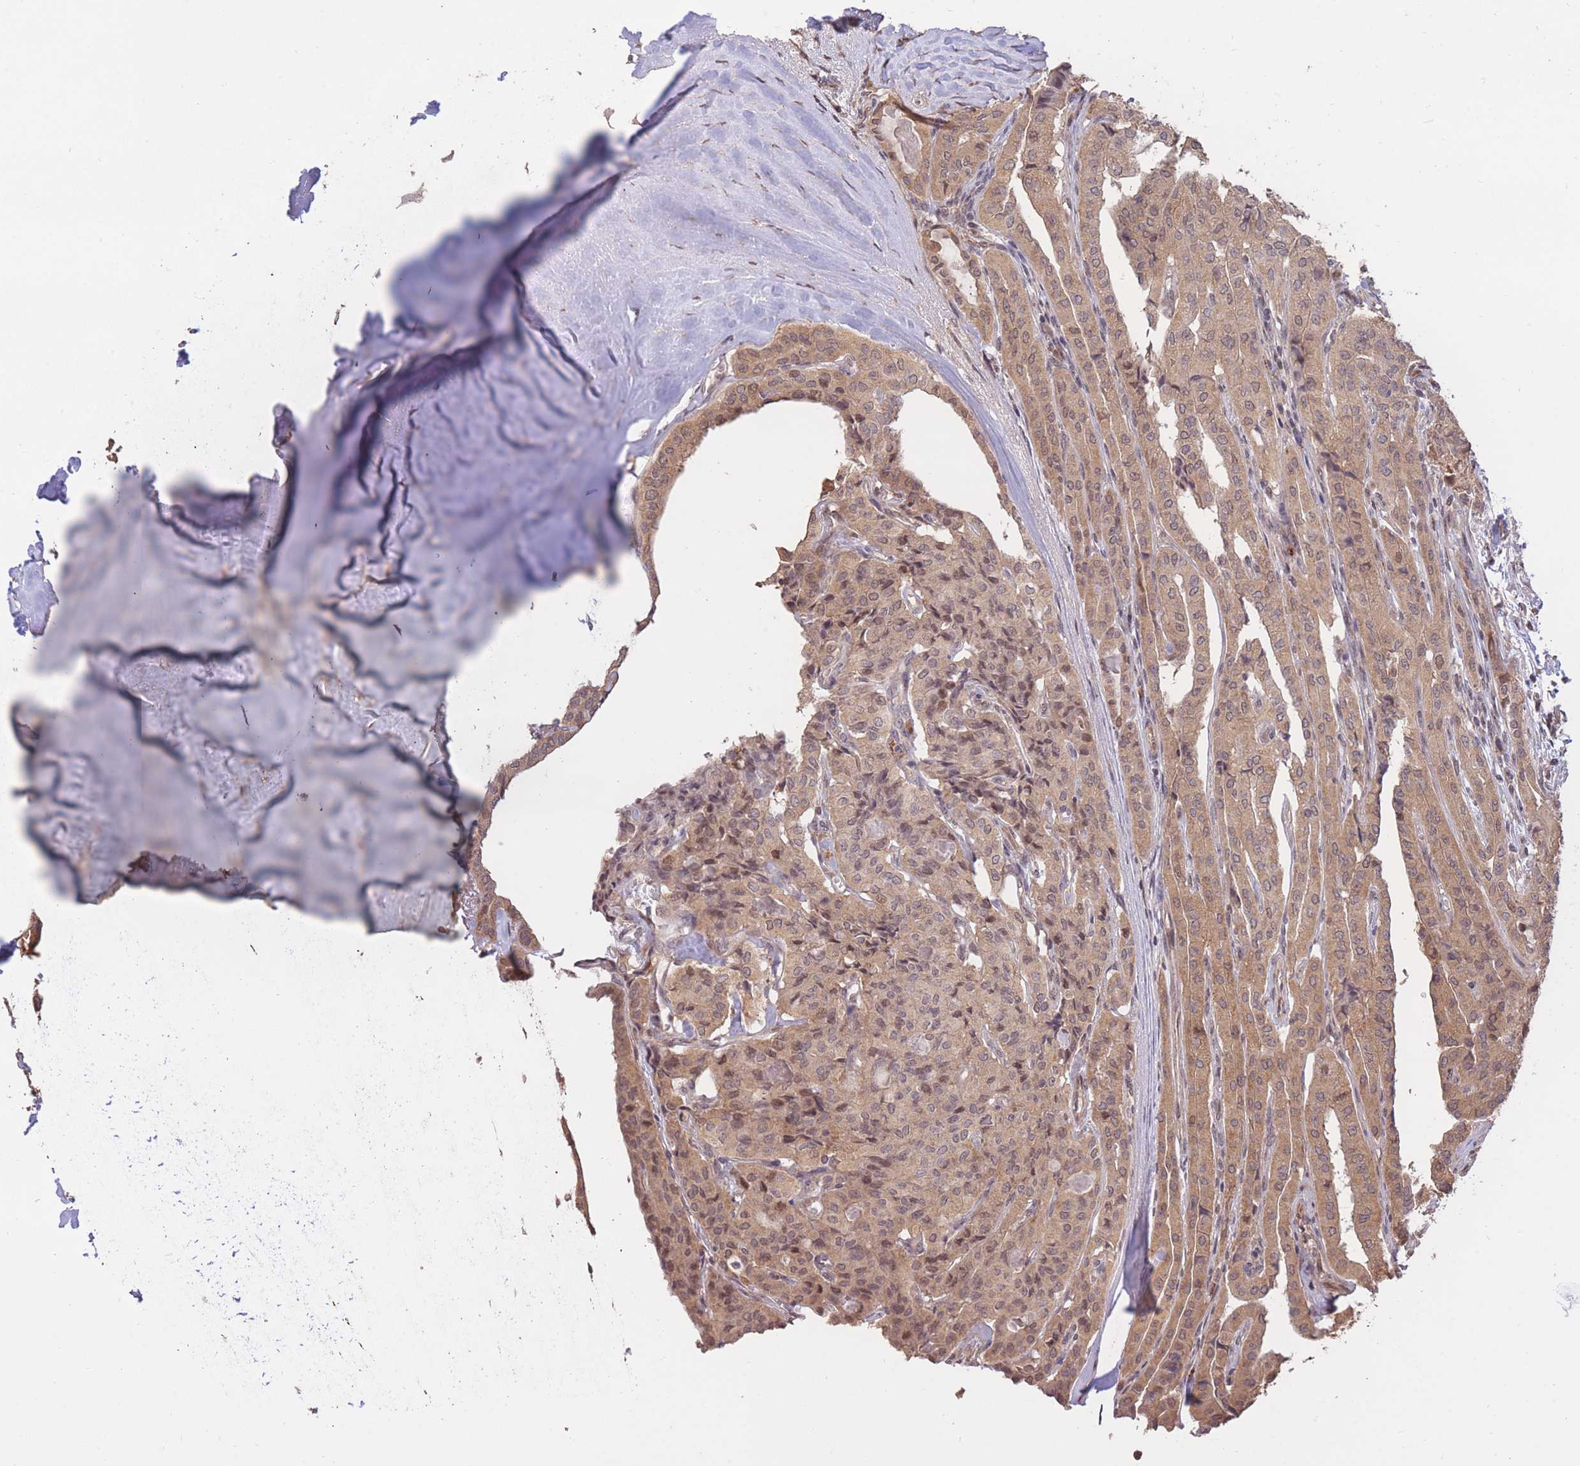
{"staining": {"intensity": "moderate", "quantity": ">75%", "location": "cytoplasmic/membranous,nuclear"}, "tissue": "thyroid cancer", "cell_type": "Tumor cells", "image_type": "cancer", "snomed": [{"axis": "morphology", "description": "Papillary adenocarcinoma, NOS"}, {"axis": "topography", "description": "Thyroid gland"}], "caption": "Thyroid papillary adenocarcinoma was stained to show a protein in brown. There is medium levels of moderate cytoplasmic/membranous and nuclear expression in approximately >75% of tumor cells.", "gene": "RGS14", "patient": {"sex": "female", "age": 59}}